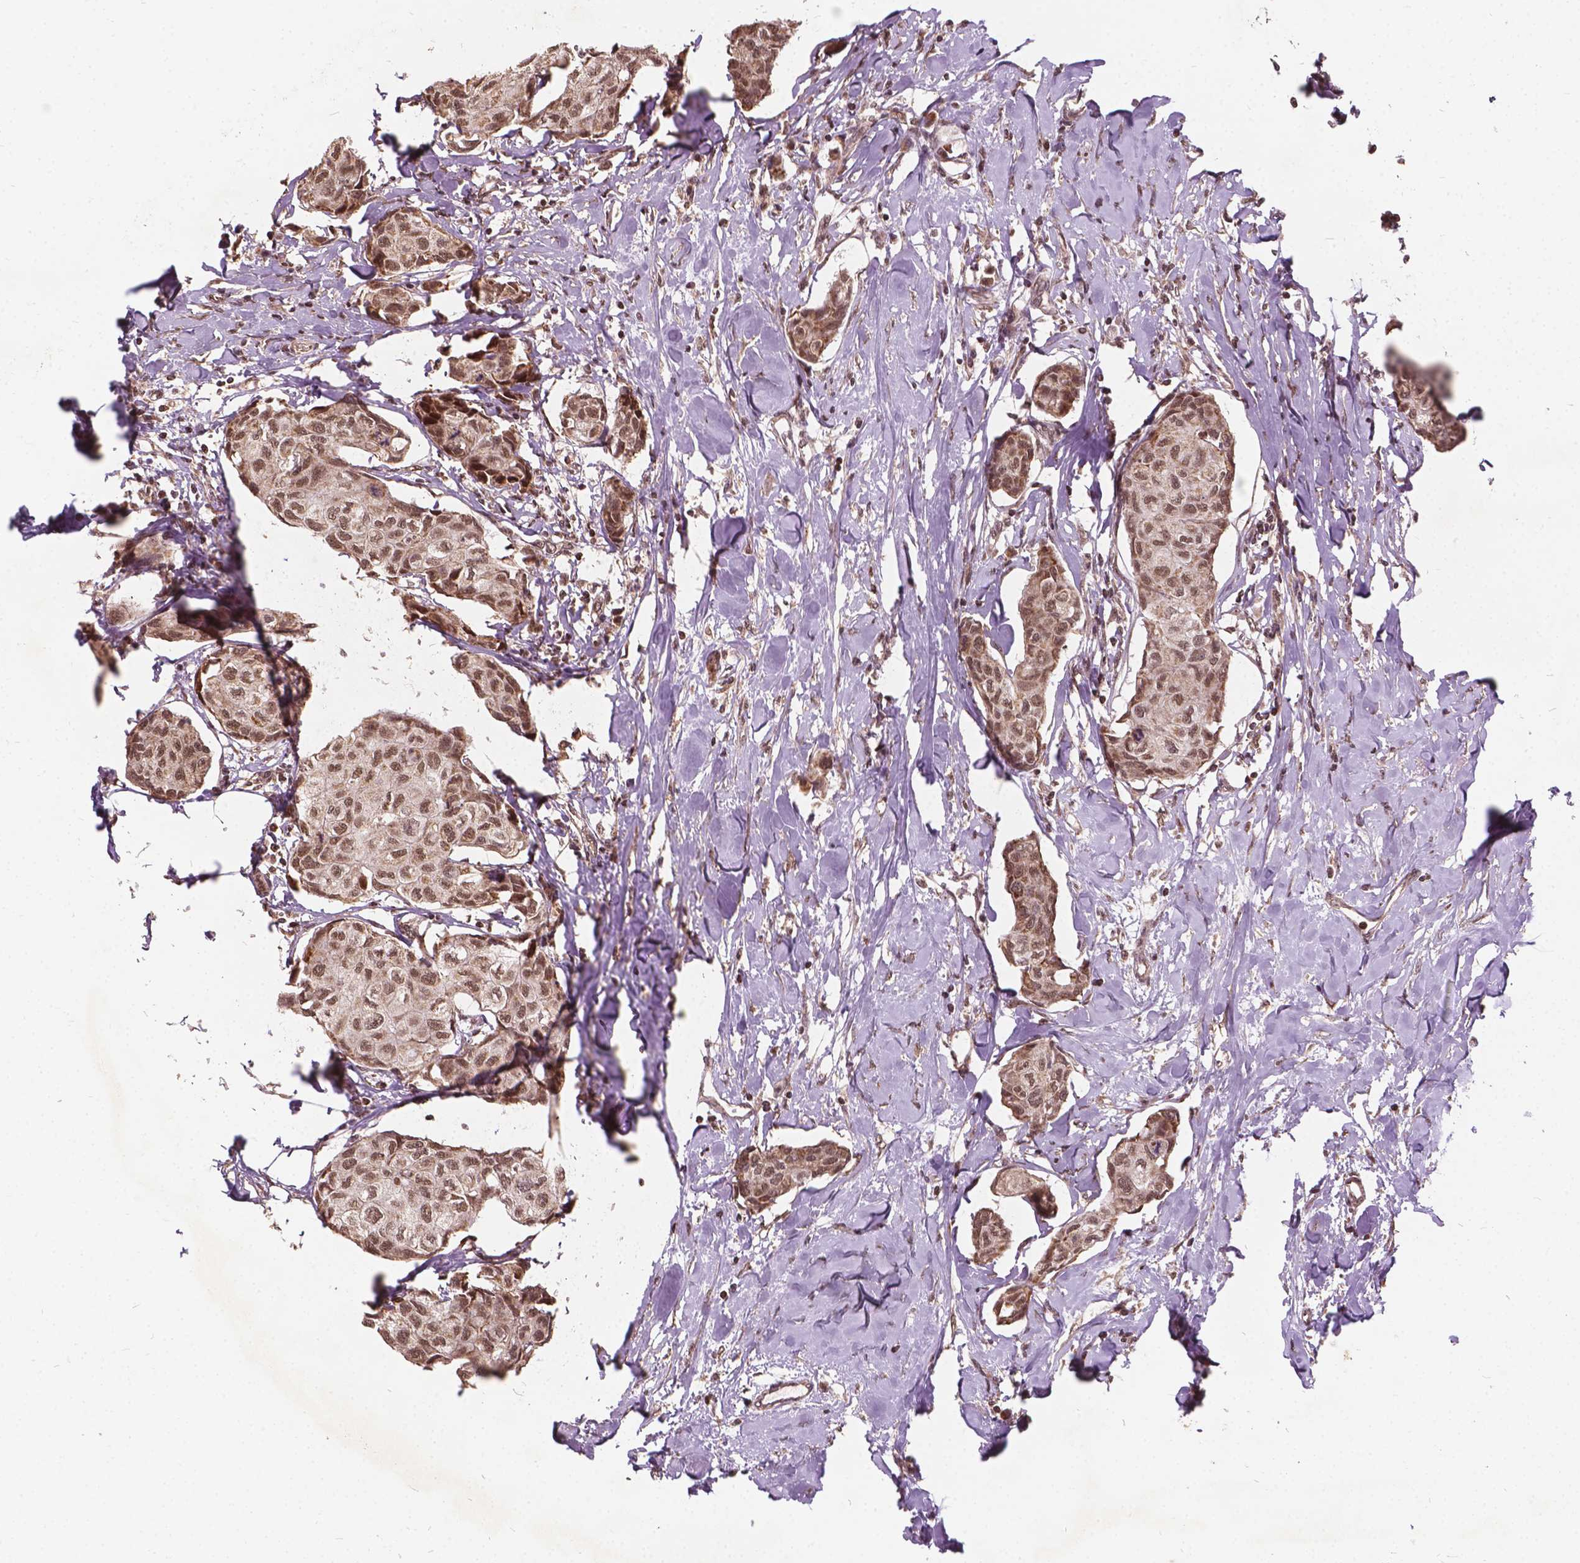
{"staining": {"intensity": "moderate", "quantity": ">75%", "location": "nuclear"}, "tissue": "breast cancer", "cell_type": "Tumor cells", "image_type": "cancer", "snomed": [{"axis": "morphology", "description": "Duct carcinoma"}, {"axis": "topography", "description": "Breast"}], "caption": "This histopathology image displays immunohistochemistry (IHC) staining of breast cancer (intraductal carcinoma), with medium moderate nuclear staining in approximately >75% of tumor cells.", "gene": "GPS2", "patient": {"sex": "female", "age": 80}}